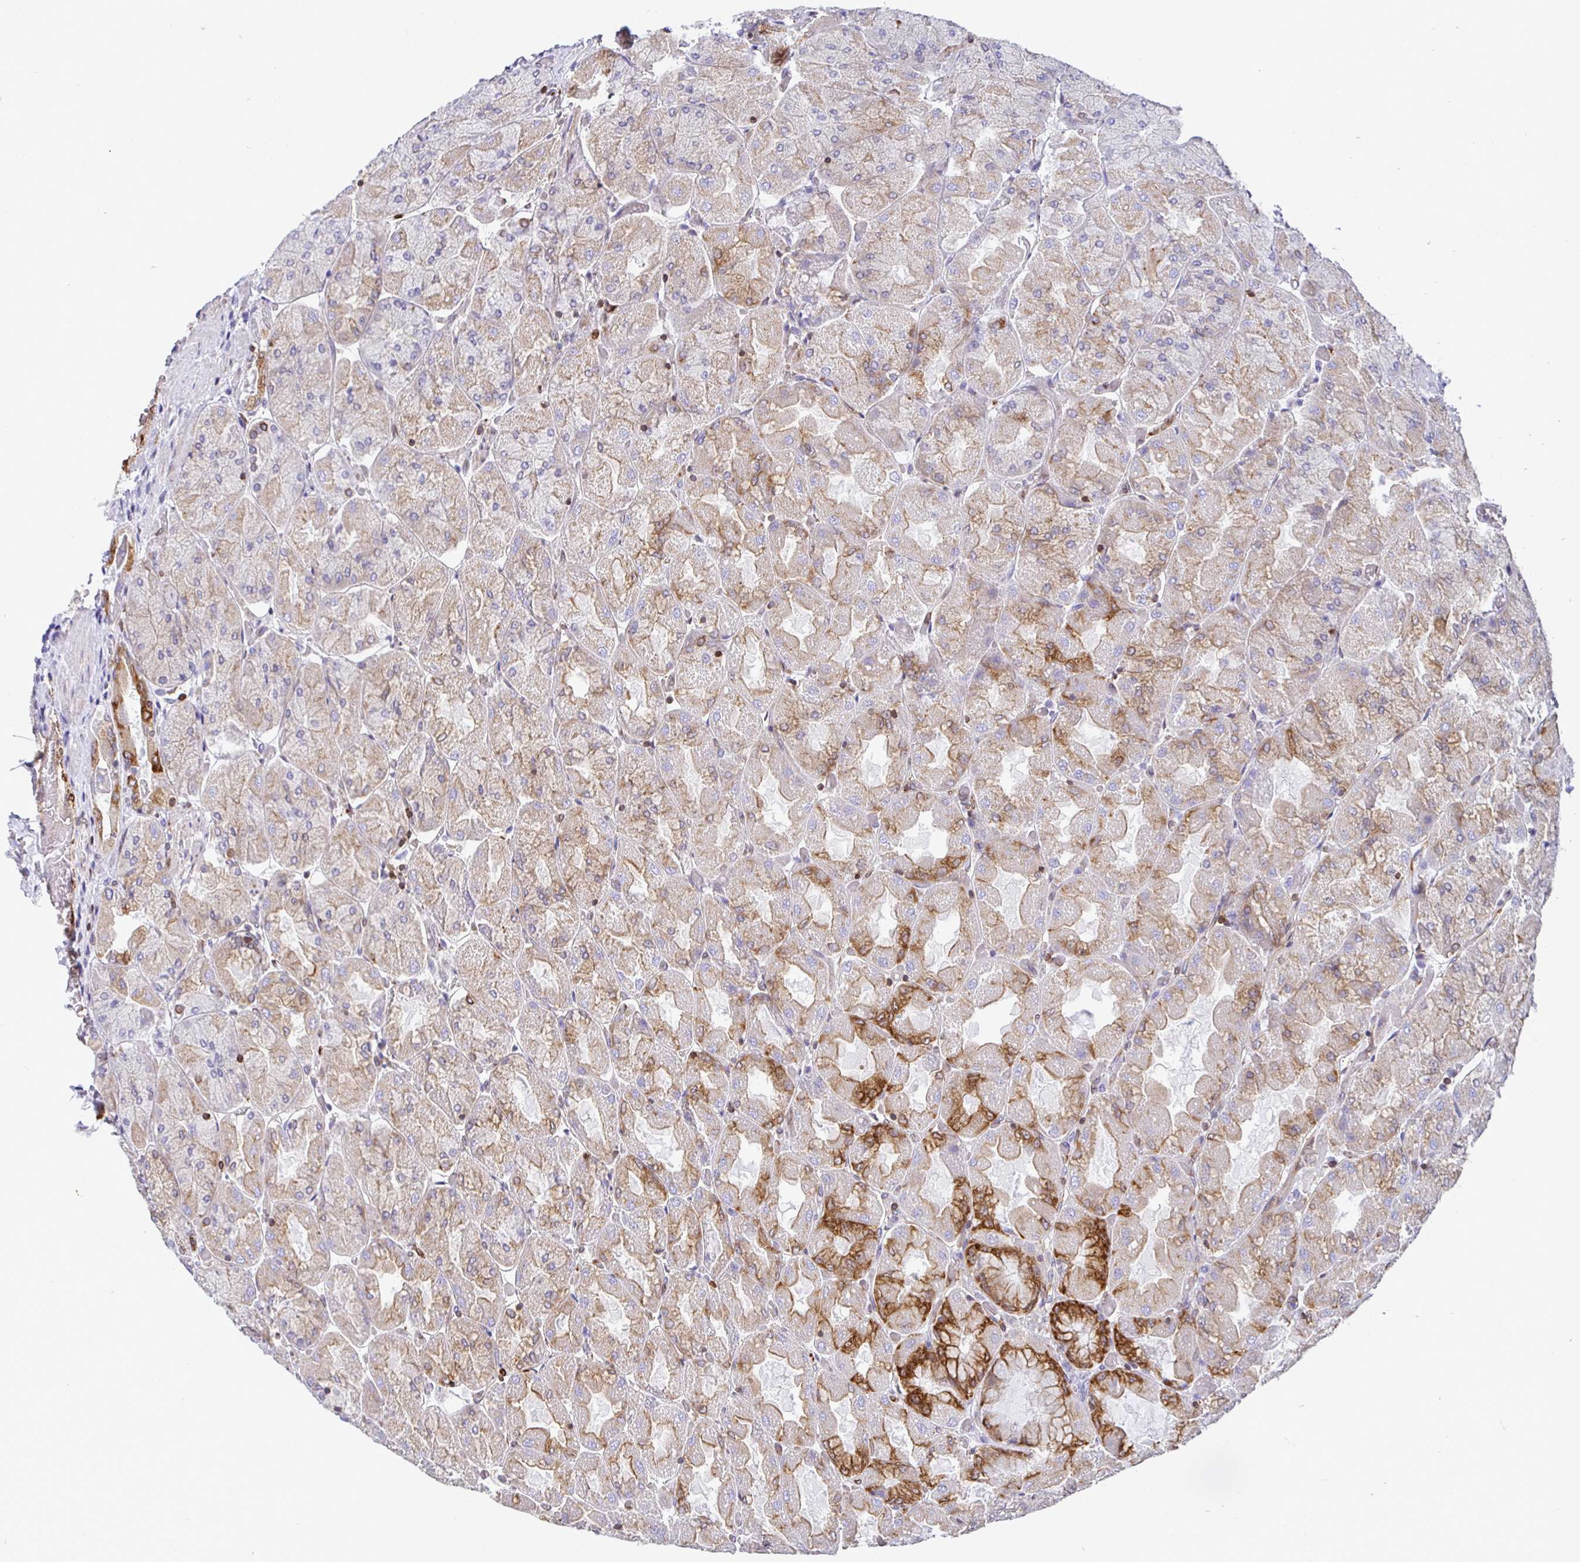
{"staining": {"intensity": "moderate", "quantity": "25%-75%", "location": "cytoplasmic/membranous"}, "tissue": "stomach", "cell_type": "Glandular cells", "image_type": "normal", "snomed": [{"axis": "morphology", "description": "Normal tissue, NOS"}, {"axis": "topography", "description": "Stomach"}], "caption": "A histopathology image of stomach stained for a protein reveals moderate cytoplasmic/membranous brown staining in glandular cells.", "gene": "TP53I11", "patient": {"sex": "female", "age": 61}}